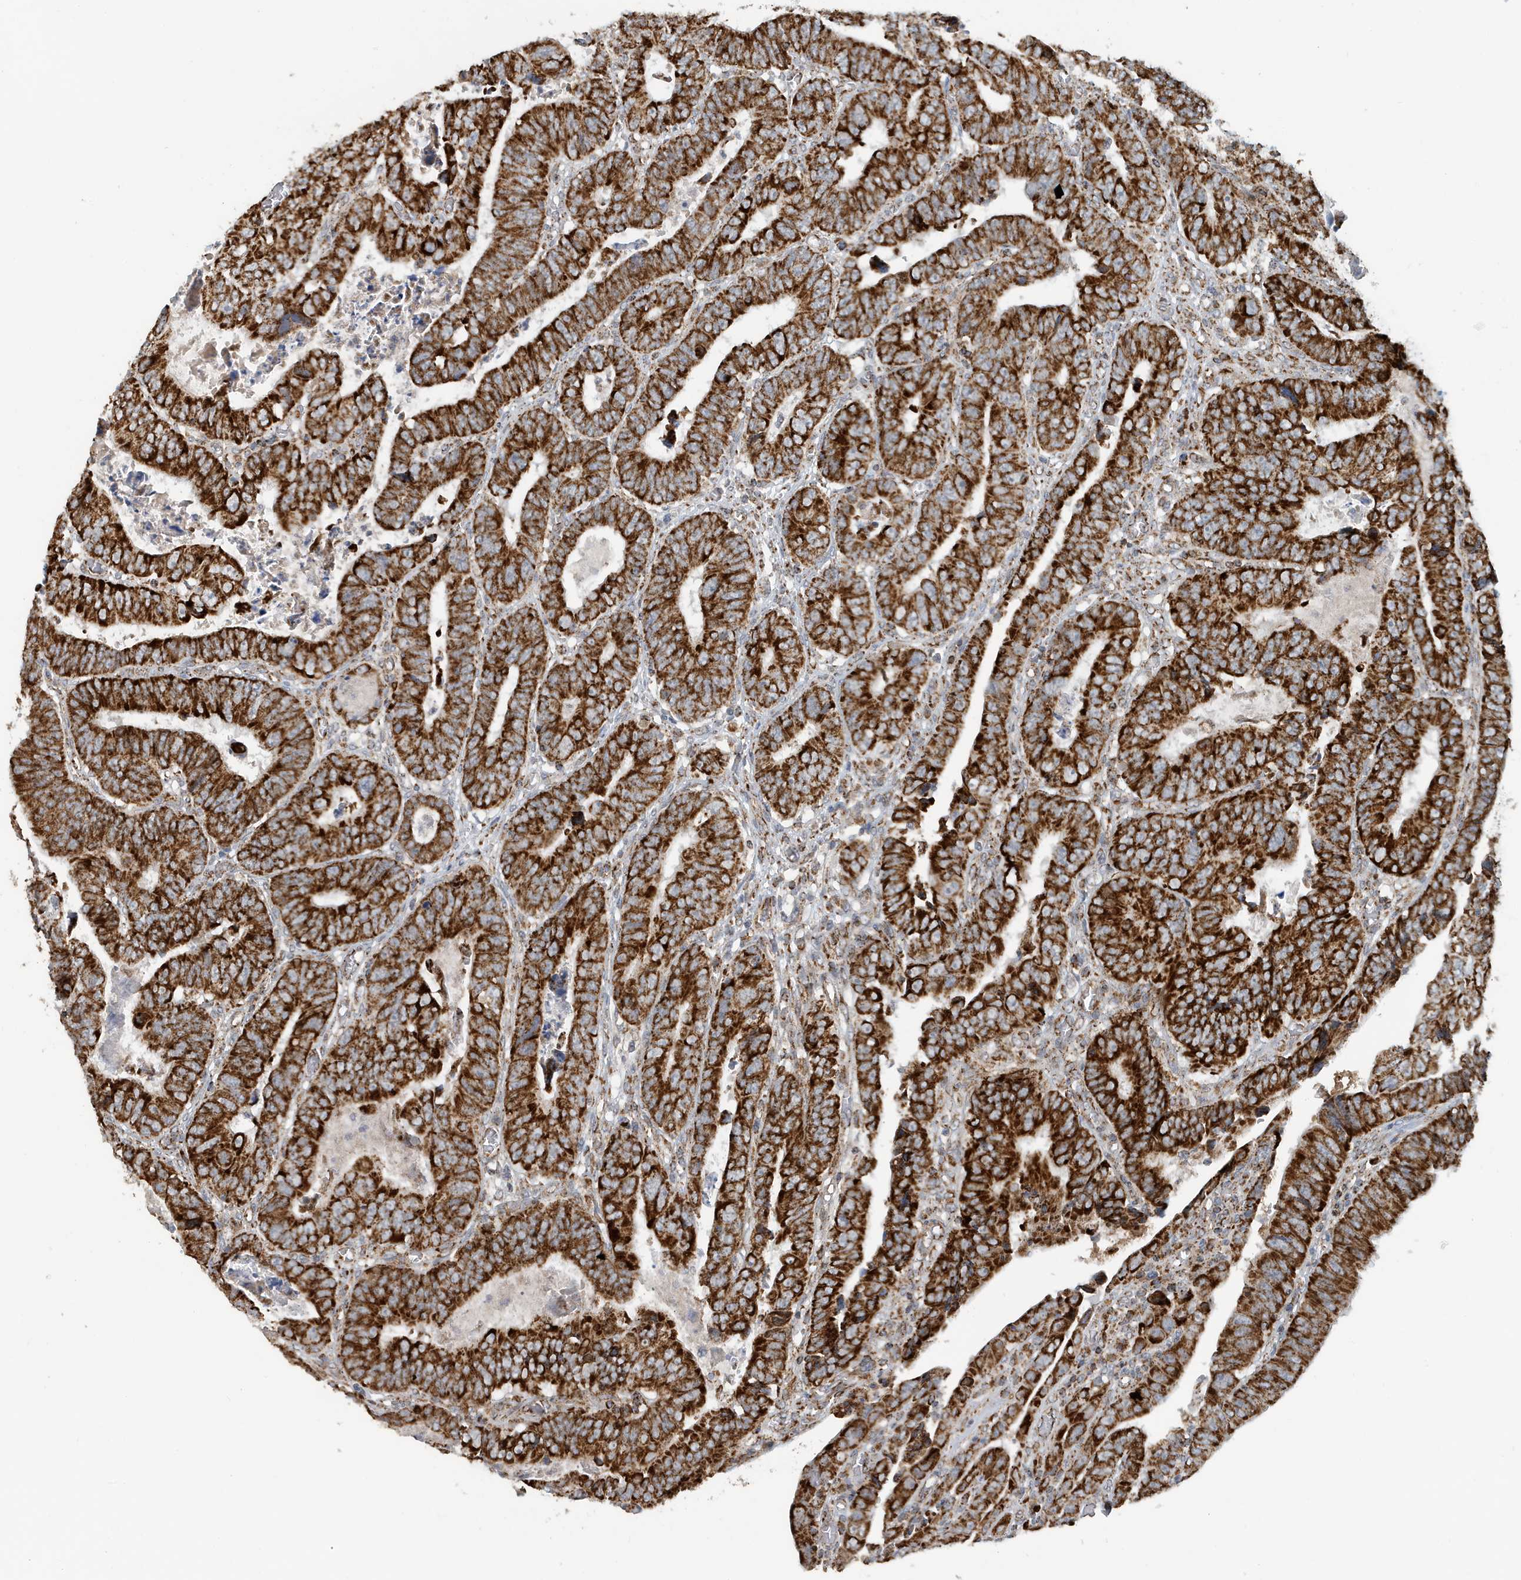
{"staining": {"intensity": "strong", "quantity": ">75%", "location": "cytoplasmic/membranous"}, "tissue": "colorectal cancer", "cell_type": "Tumor cells", "image_type": "cancer", "snomed": [{"axis": "morphology", "description": "Normal tissue, NOS"}, {"axis": "morphology", "description": "Adenocarcinoma, NOS"}, {"axis": "topography", "description": "Rectum"}], "caption": "This image reveals immunohistochemistry staining of colorectal adenocarcinoma, with high strong cytoplasmic/membranous expression in approximately >75% of tumor cells.", "gene": "MAN1A1", "patient": {"sex": "female", "age": 65}}